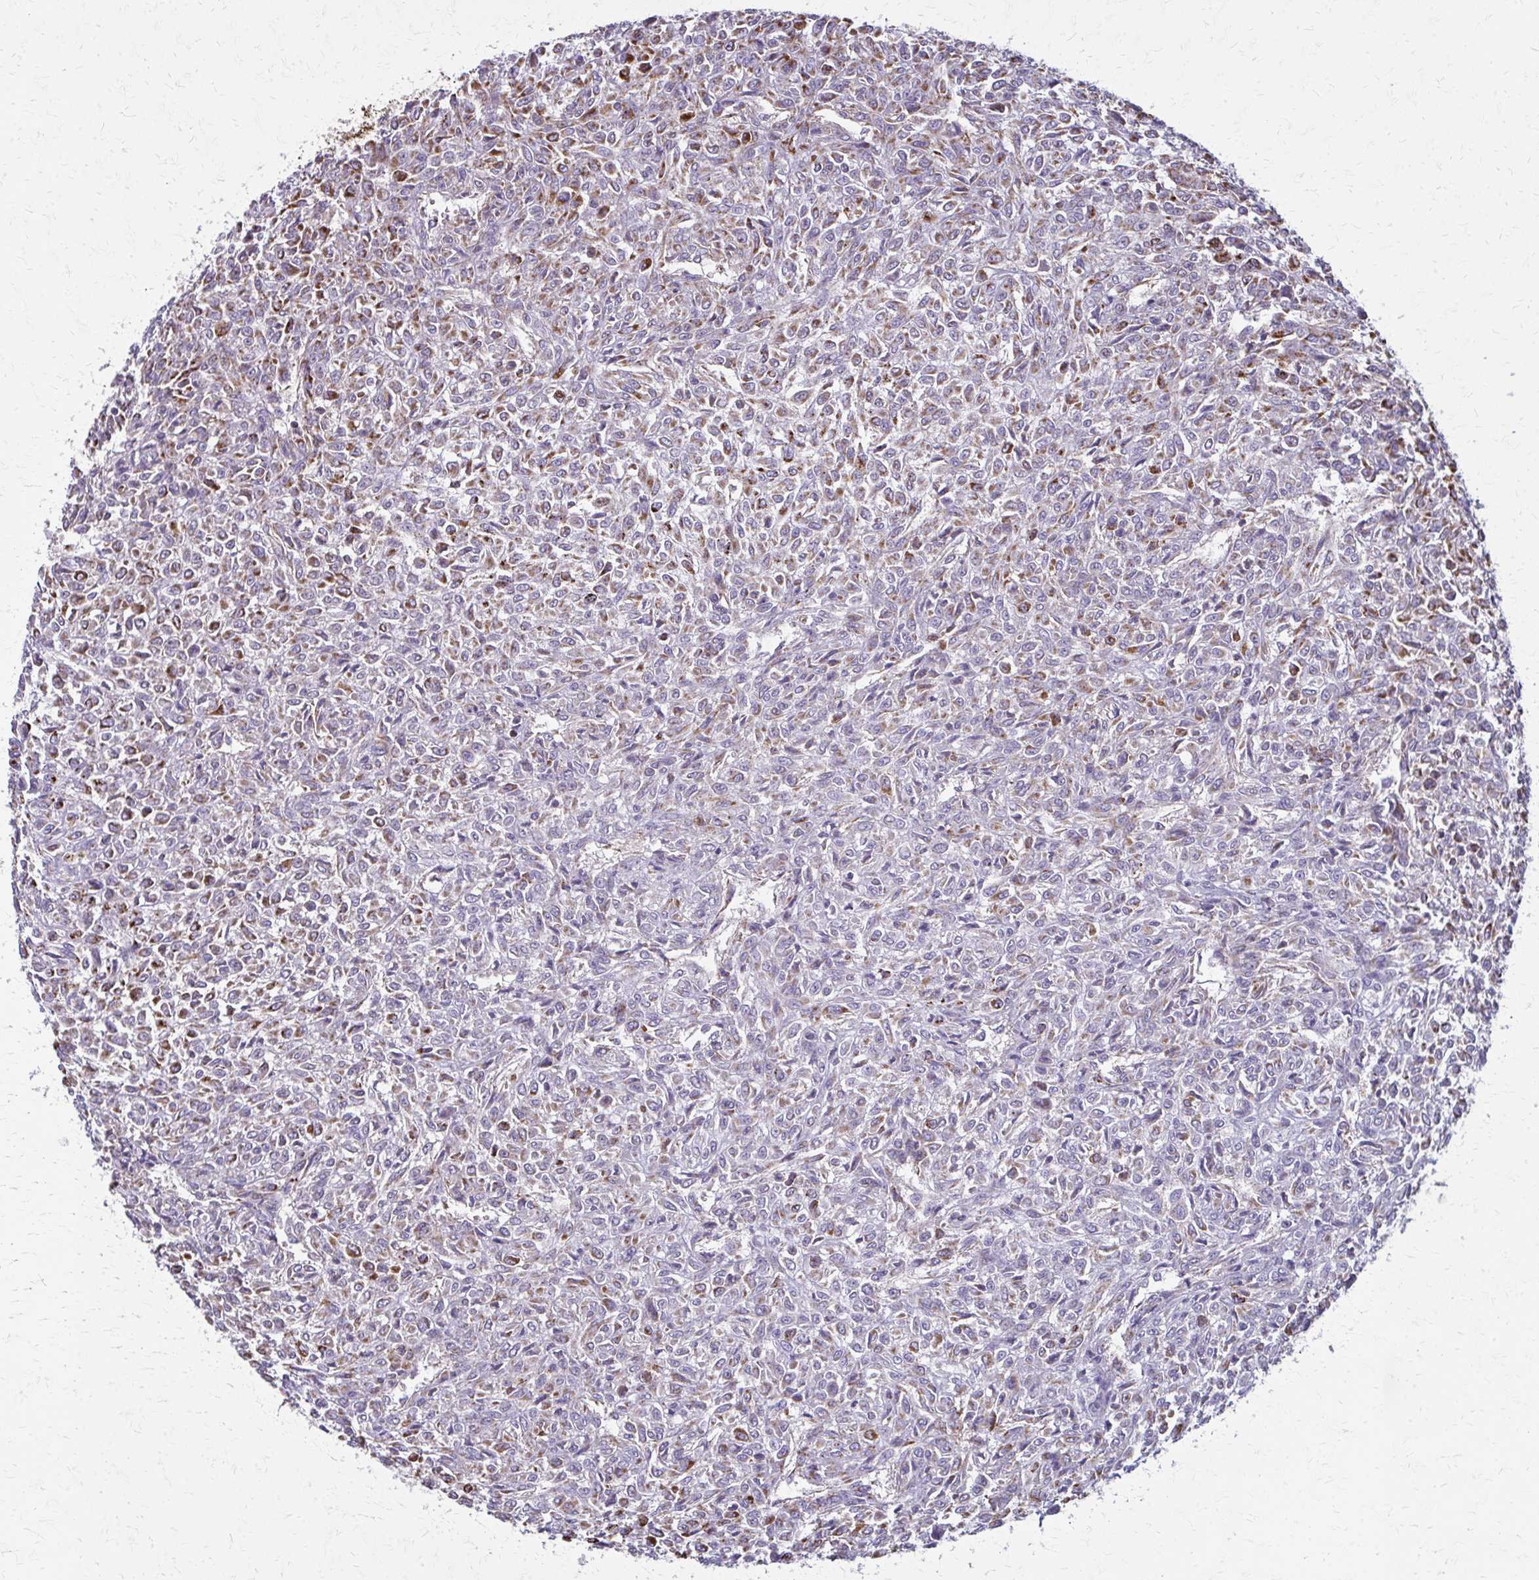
{"staining": {"intensity": "moderate", "quantity": "25%-75%", "location": "cytoplasmic/membranous"}, "tissue": "renal cancer", "cell_type": "Tumor cells", "image_type": "cancer", "snomed": [{"axis": "morphology", "description": "Adenocarcinoma, NOS"}, {"axis": "topography", "description": "Kidney"}], "caption": "About 25%-75% of tumor cells in renal cancer reveal moderate cytoplasmic/membranous protein staining as visualized by brown immunohistochemical staining.", "gene": "TVP23A", "patient": {"sex": "male", "age": 58}}